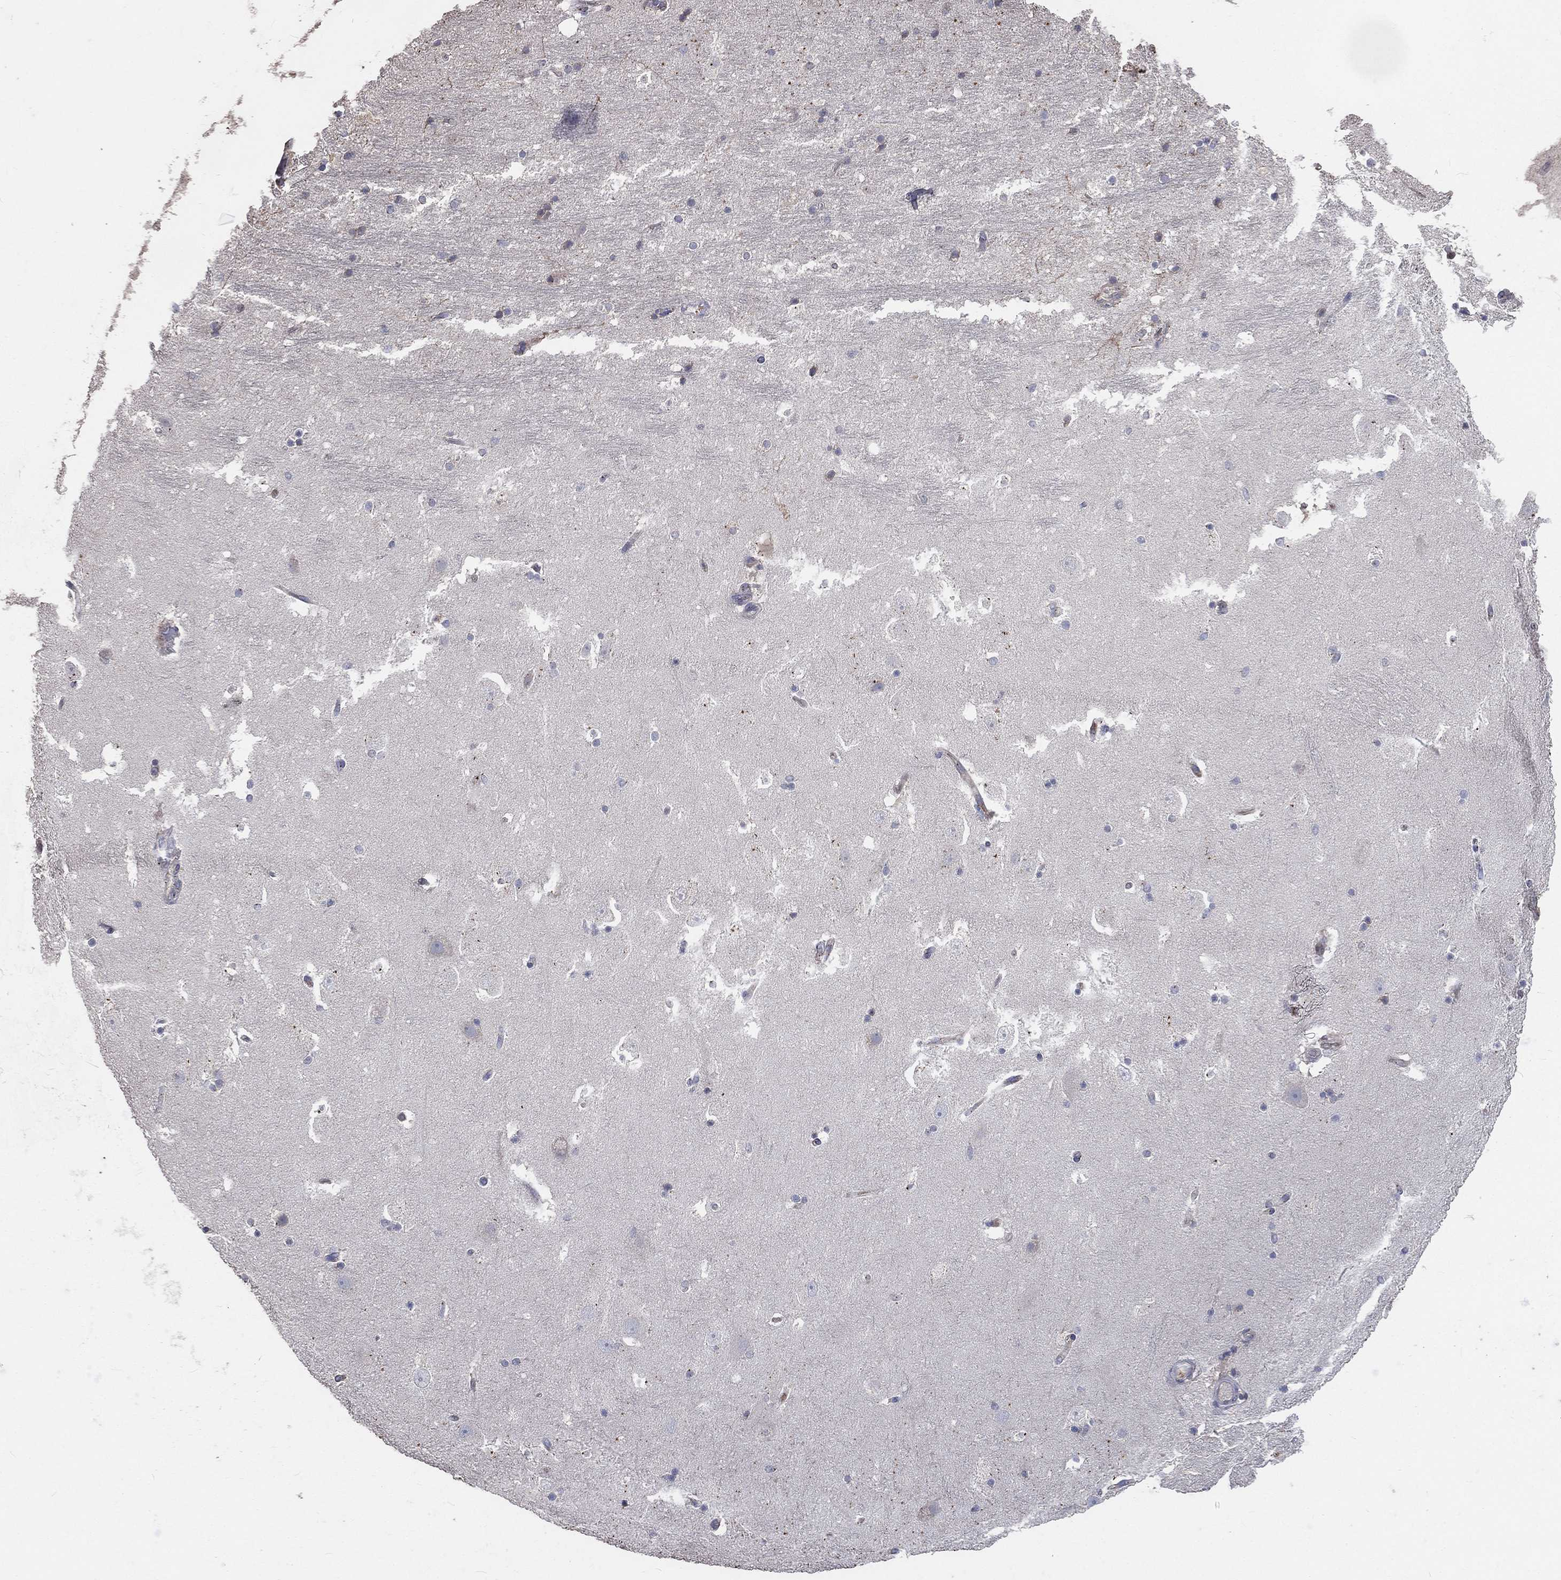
{"staining": {"intensity": "negative", "quantity": "none", "location": "none"}, "tissue": "hippocampus", "cell_type": "Glial cells", "image_type": "normal", "snomed": [{"axis": "morphology", "description": "Normal tissue, NOS"}, {"axis": "topography", "description": "Hippocampus"}], "caption": "Photomicrograph shows no significant protein staining in glial cells of benign hippocampus.", "gene": "CROCC", "patient": {"sex": "male", "age": 51}}